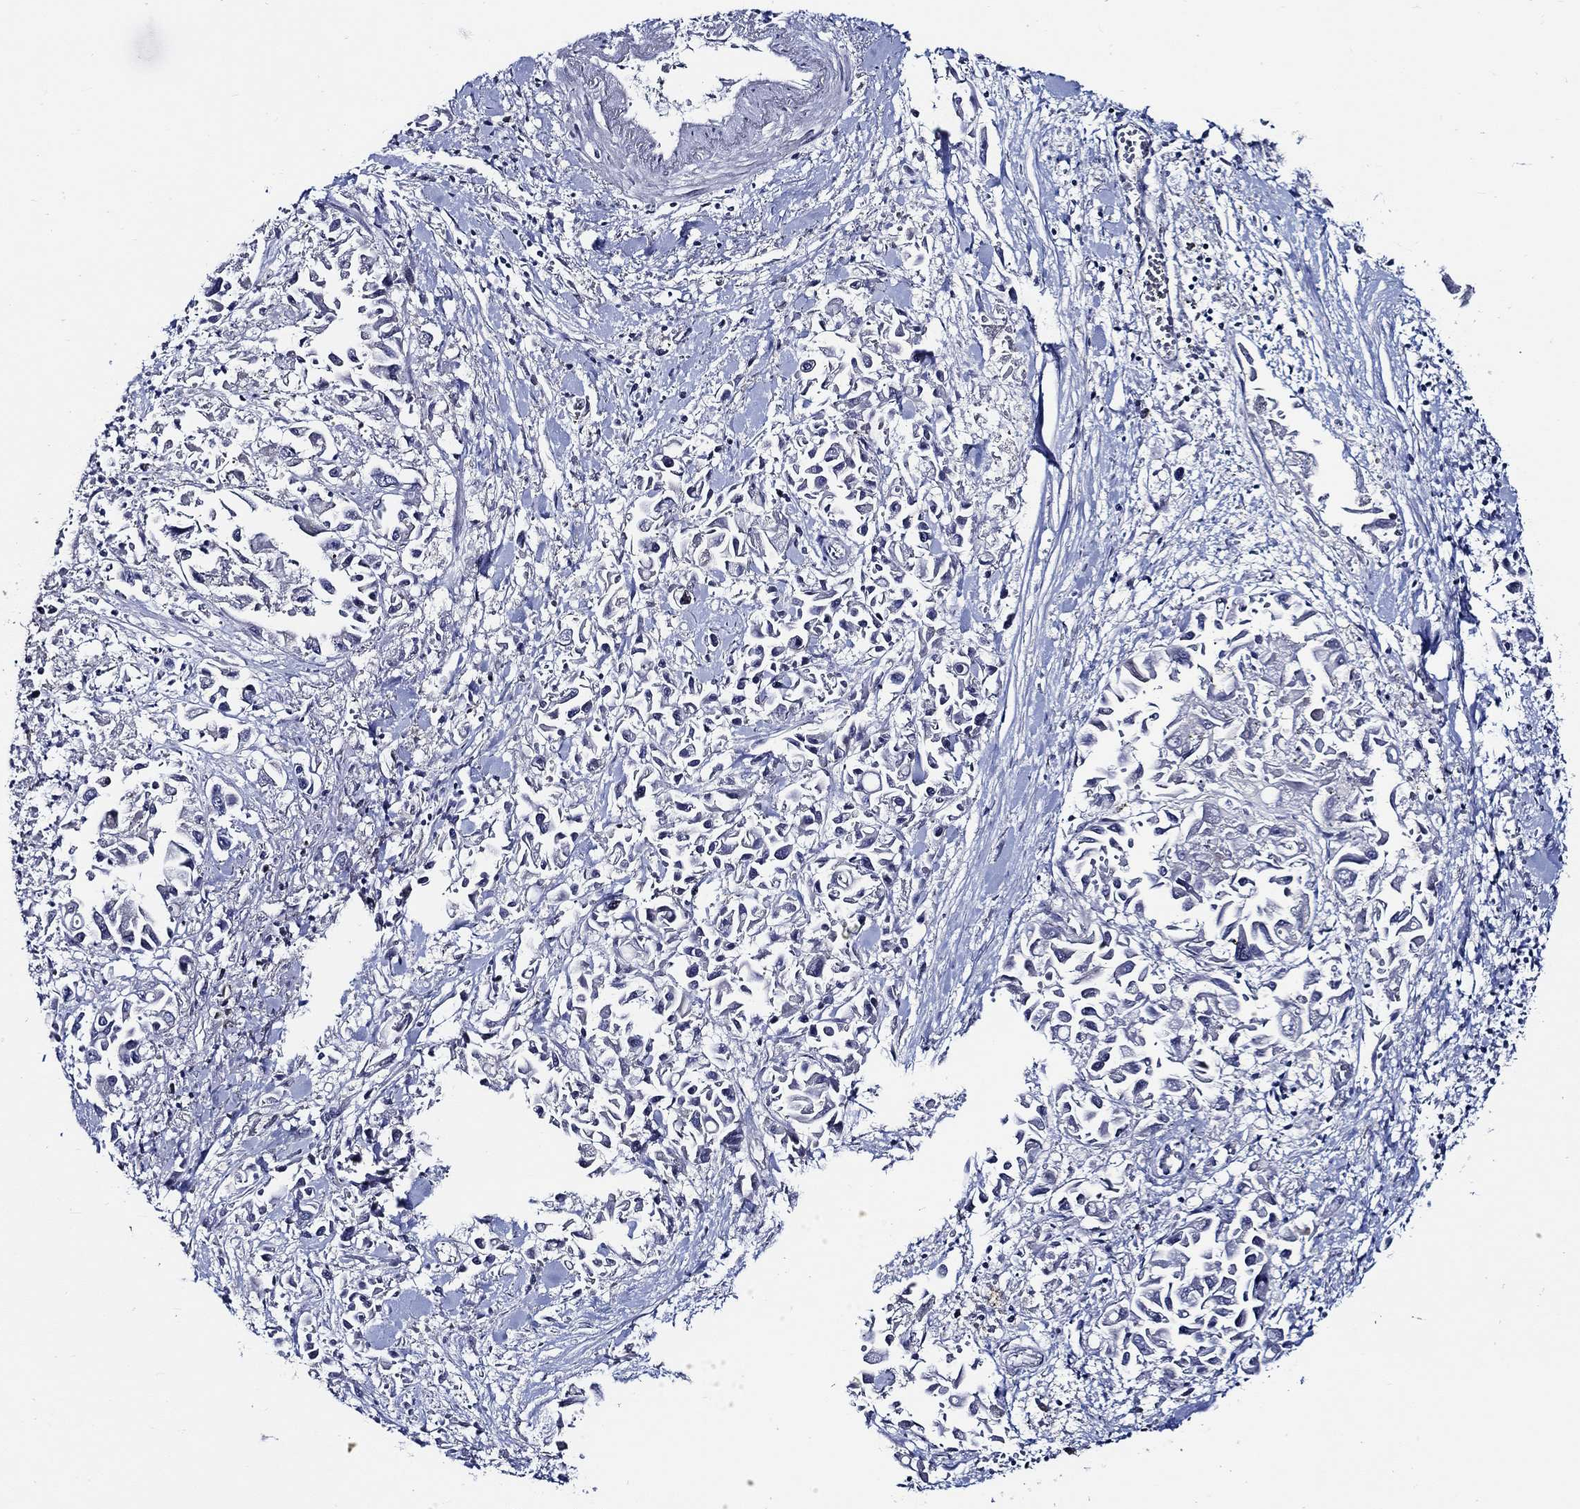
{"staining": {"intensity": "negative", "quantity": "none", "location": "none"}, "tissue": "pancreatic cancer", "cell_type": "Tumor cells", "image_type": "cancer", "snomed": [{"axis": "morphology", "description": "Adenocarcinoma, NOS"}, {"axis": "topography", "description": "Pancreas"}], "caption": "Immunohistochemistry (IHC) photomicrograph of human adenocarcinoma (pancreatic) stained for a protein (brown), which shows no staining in tumor cells.", "gene": "C8orf48", "patient": {"sex": "female", "age": 83}}